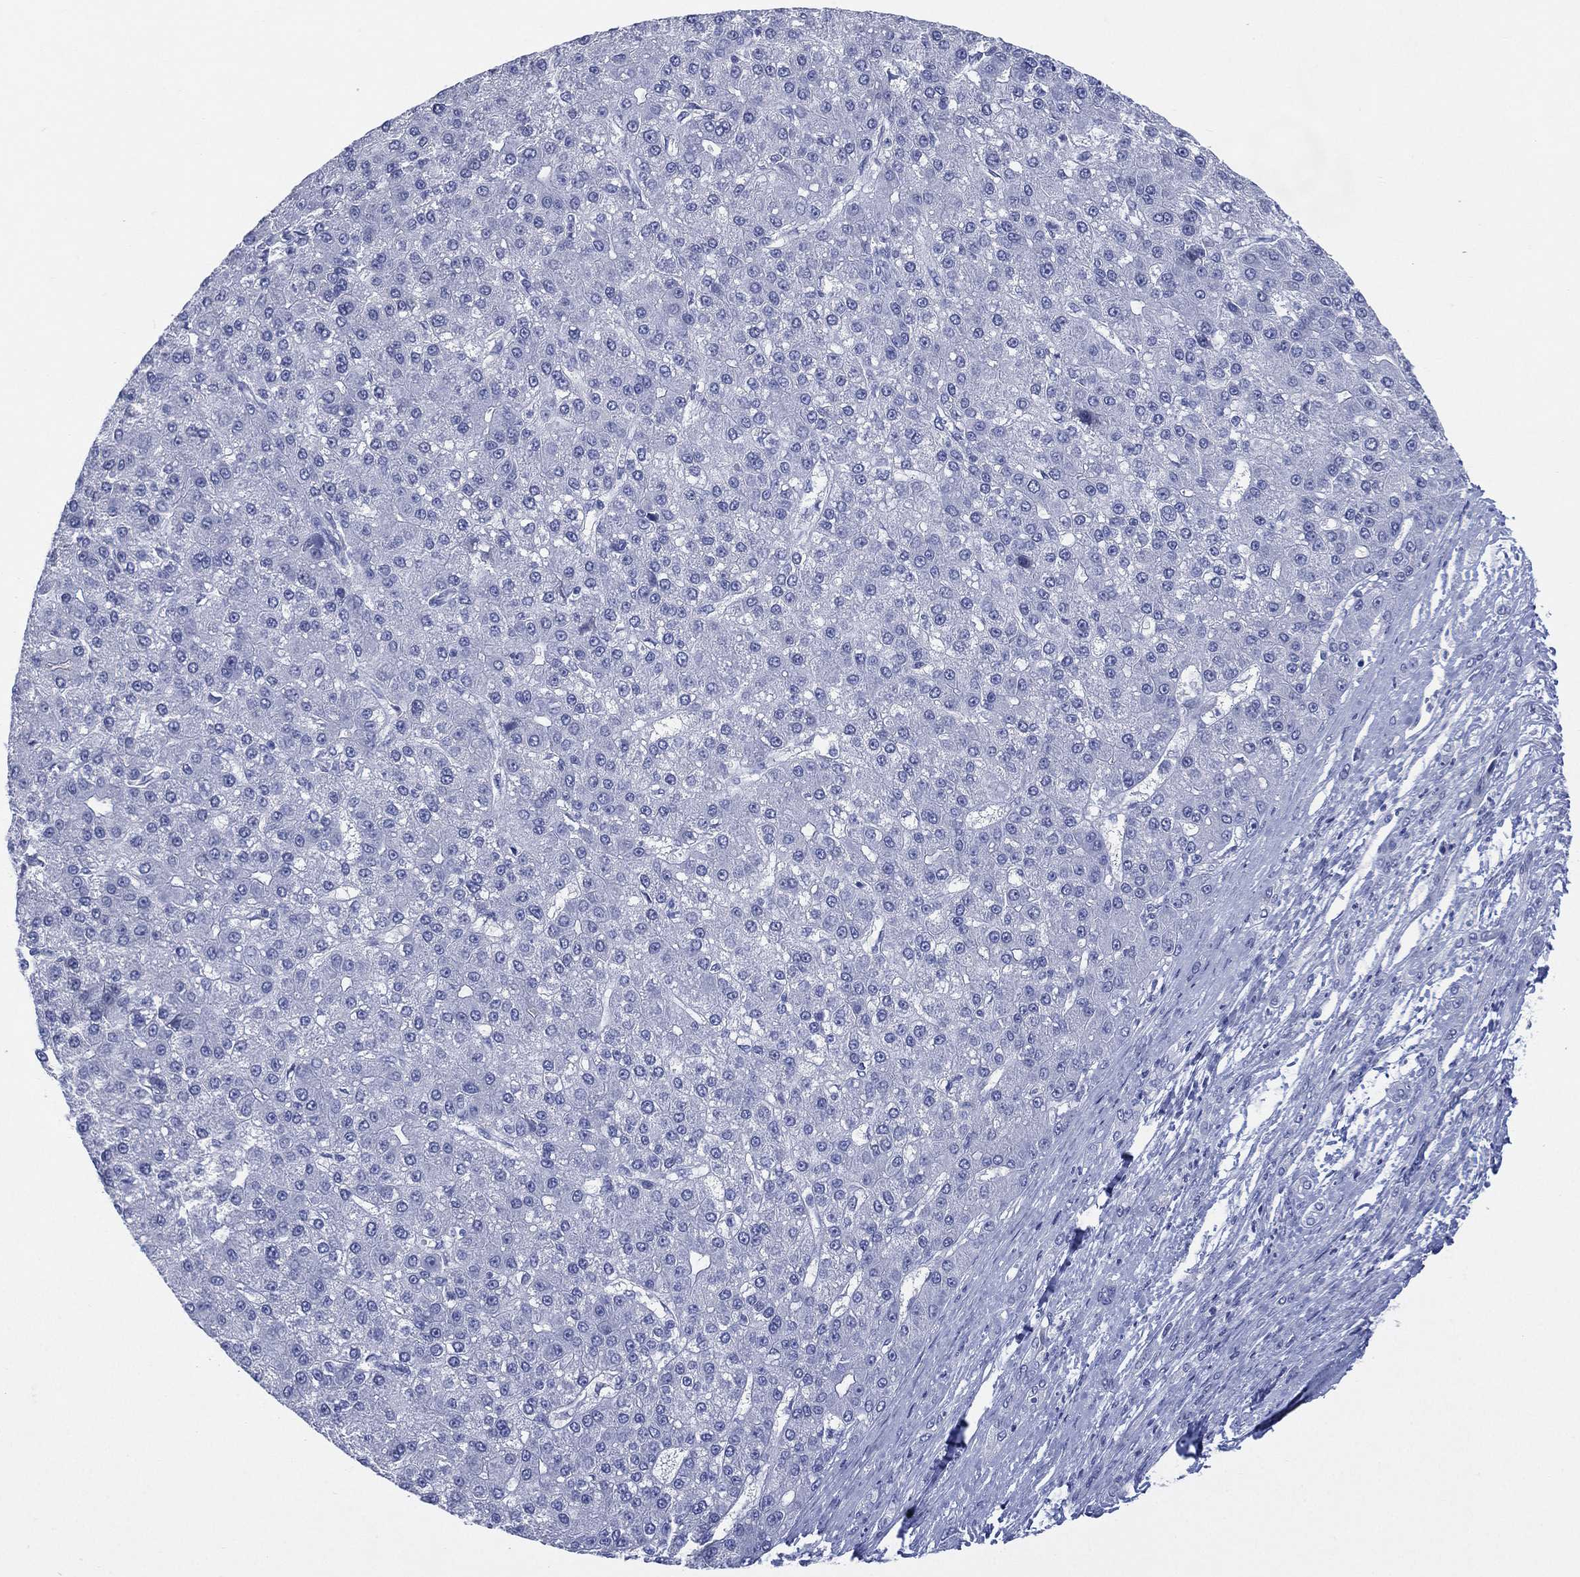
{"staining": {"intensity": "negative", "quantity": "none", "location": "none"}, "tissue": "liver cancer", "cell_type": "Tumor cells", "image_type": "cancer", "snomed": [{"axis": "morphology", "description": "Carcinoma, Hepatocellular, NOS"}, {"axis": "topography", "description": "Liver"}], "caption": "Tumor cells show no significant protein staining in liver hepatocellular carcinoma.", "gene": "TMEM247", "patient": {"sex": "male", "age": 67}}